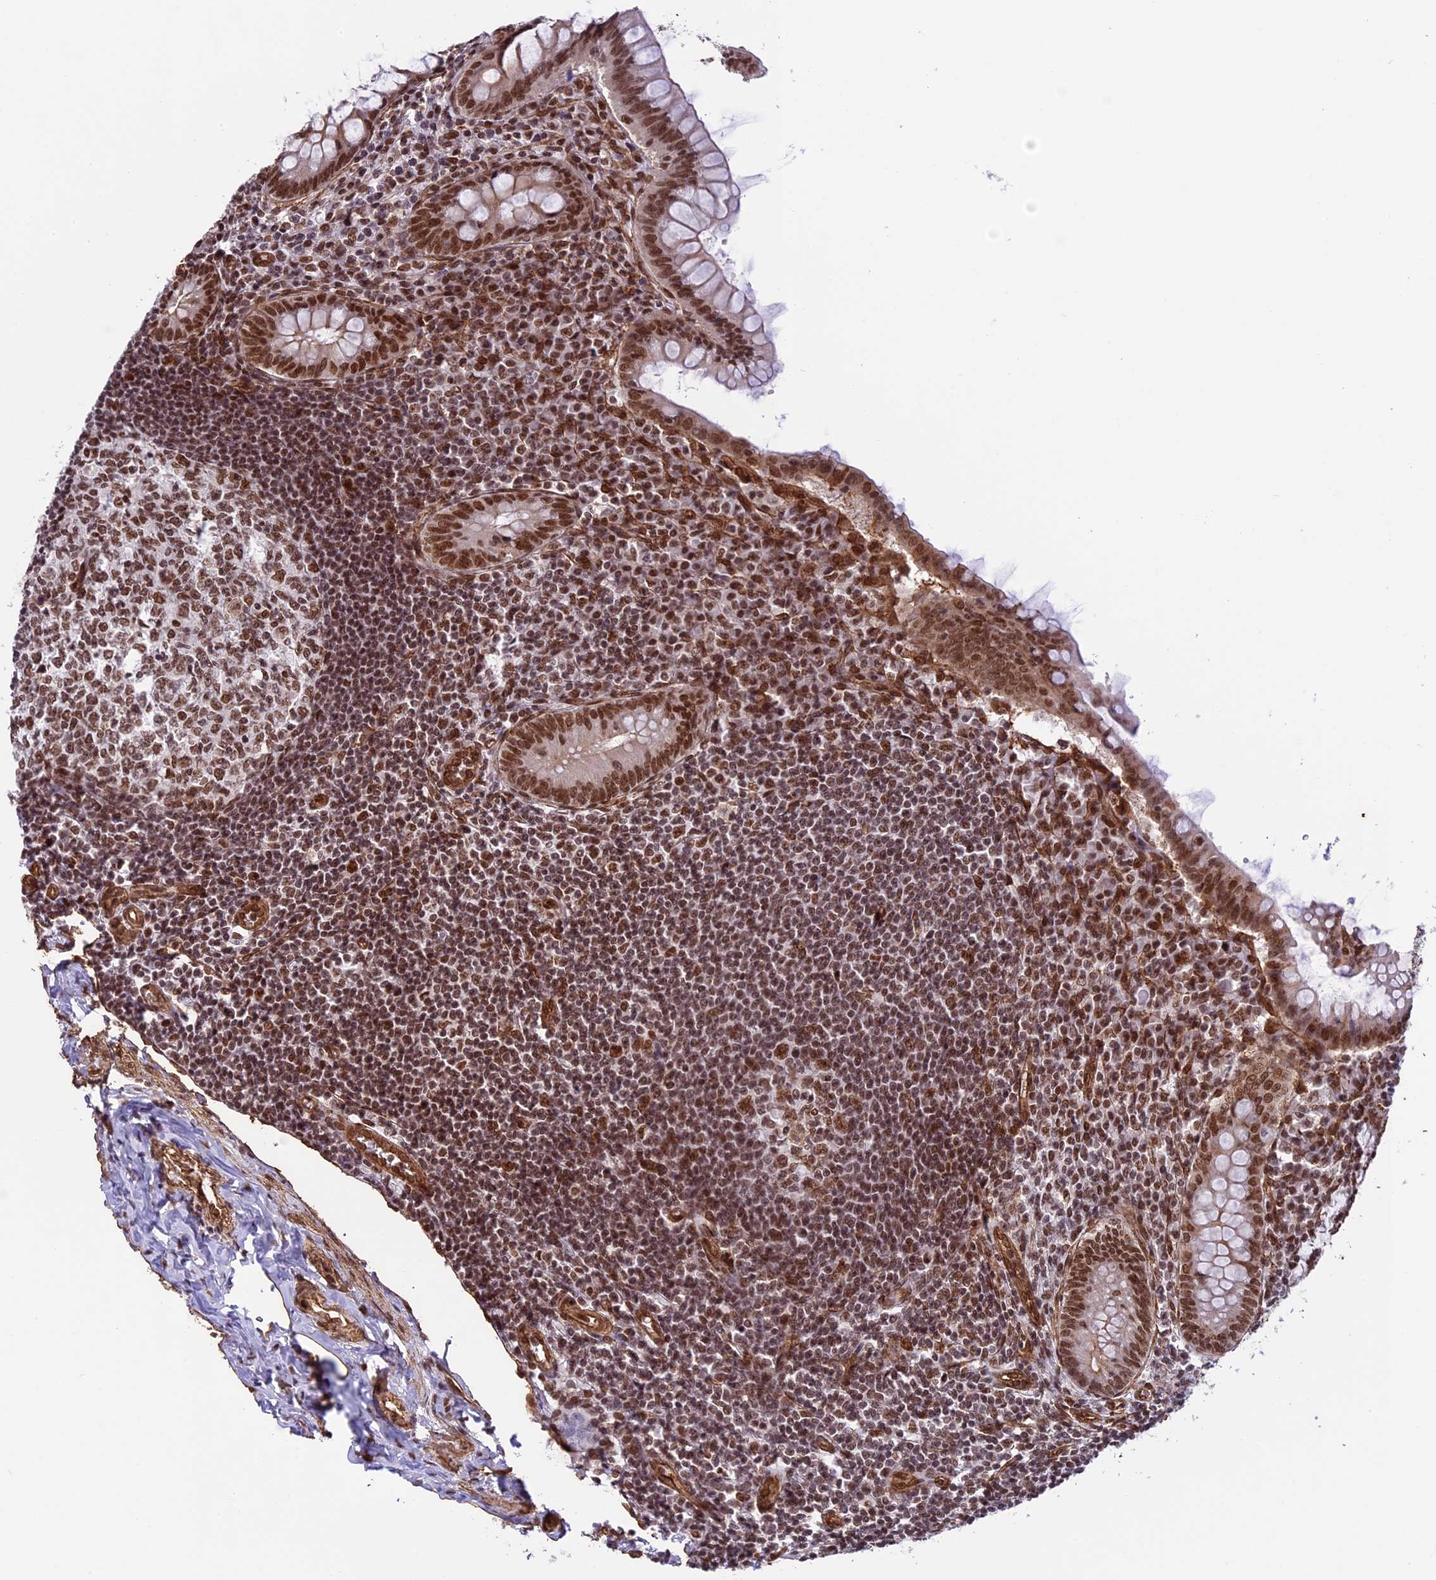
{"staining": {"intensity": "moderate", "quantity": ">75%", "location": "nuclear"}, "tissue": "appendix", "cell_type": "Glandular cells", "image_type": "normal", "snomed": [{"axis": "morphology", "description": "Normal tissue, NOS"}, {"axis": "topography", "description": "Appendix"}], "caption": "The micrograph demonstrates staining of benign appendix, revealing moderate nuclear protein staining (brown color) within glandular cells.", "gene": "MPHOSPH8", "patient": {"sex": "female", "age": 33}}